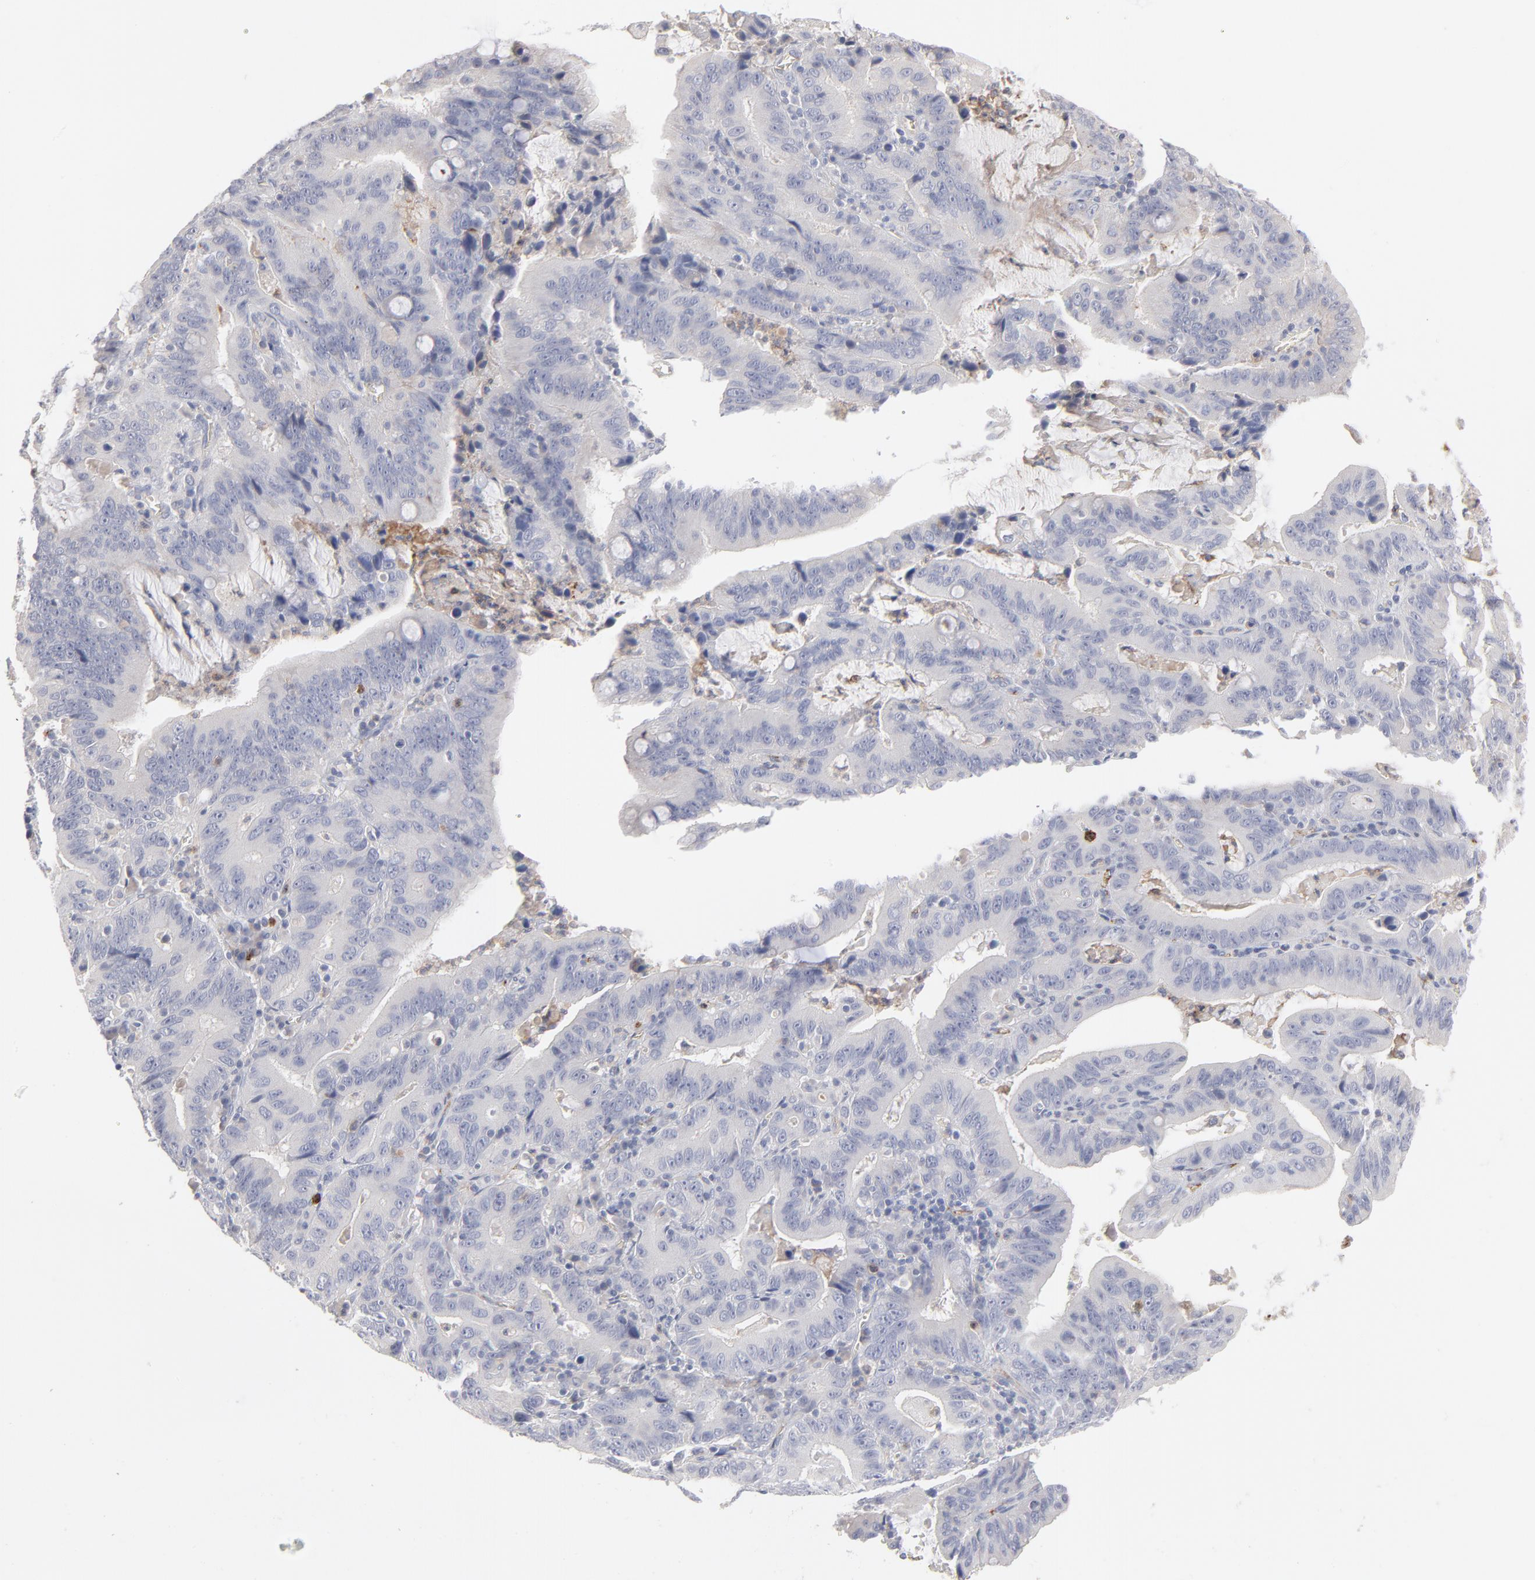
{"staining": {"intensity": "moderate", "quantity": "<25%", "location": "cytoplasmic/membranous"}, "tissue": "stomach cancer", "cell_type": "Tumor cells", "image_type": "cancer", "snomed": [{"axis": "morphology", "description": "Adenocarcinoma, NOS"}, {"axis": "topography", "description": "Stomach, upper"}], "caption": "Tumor cells show moderate cytoplasmic/membranous positivity in about <25% of cells in stomach adenocarcinoma.", "gene": "CCR3", "patient": {"sex": "male", "age": 63}}